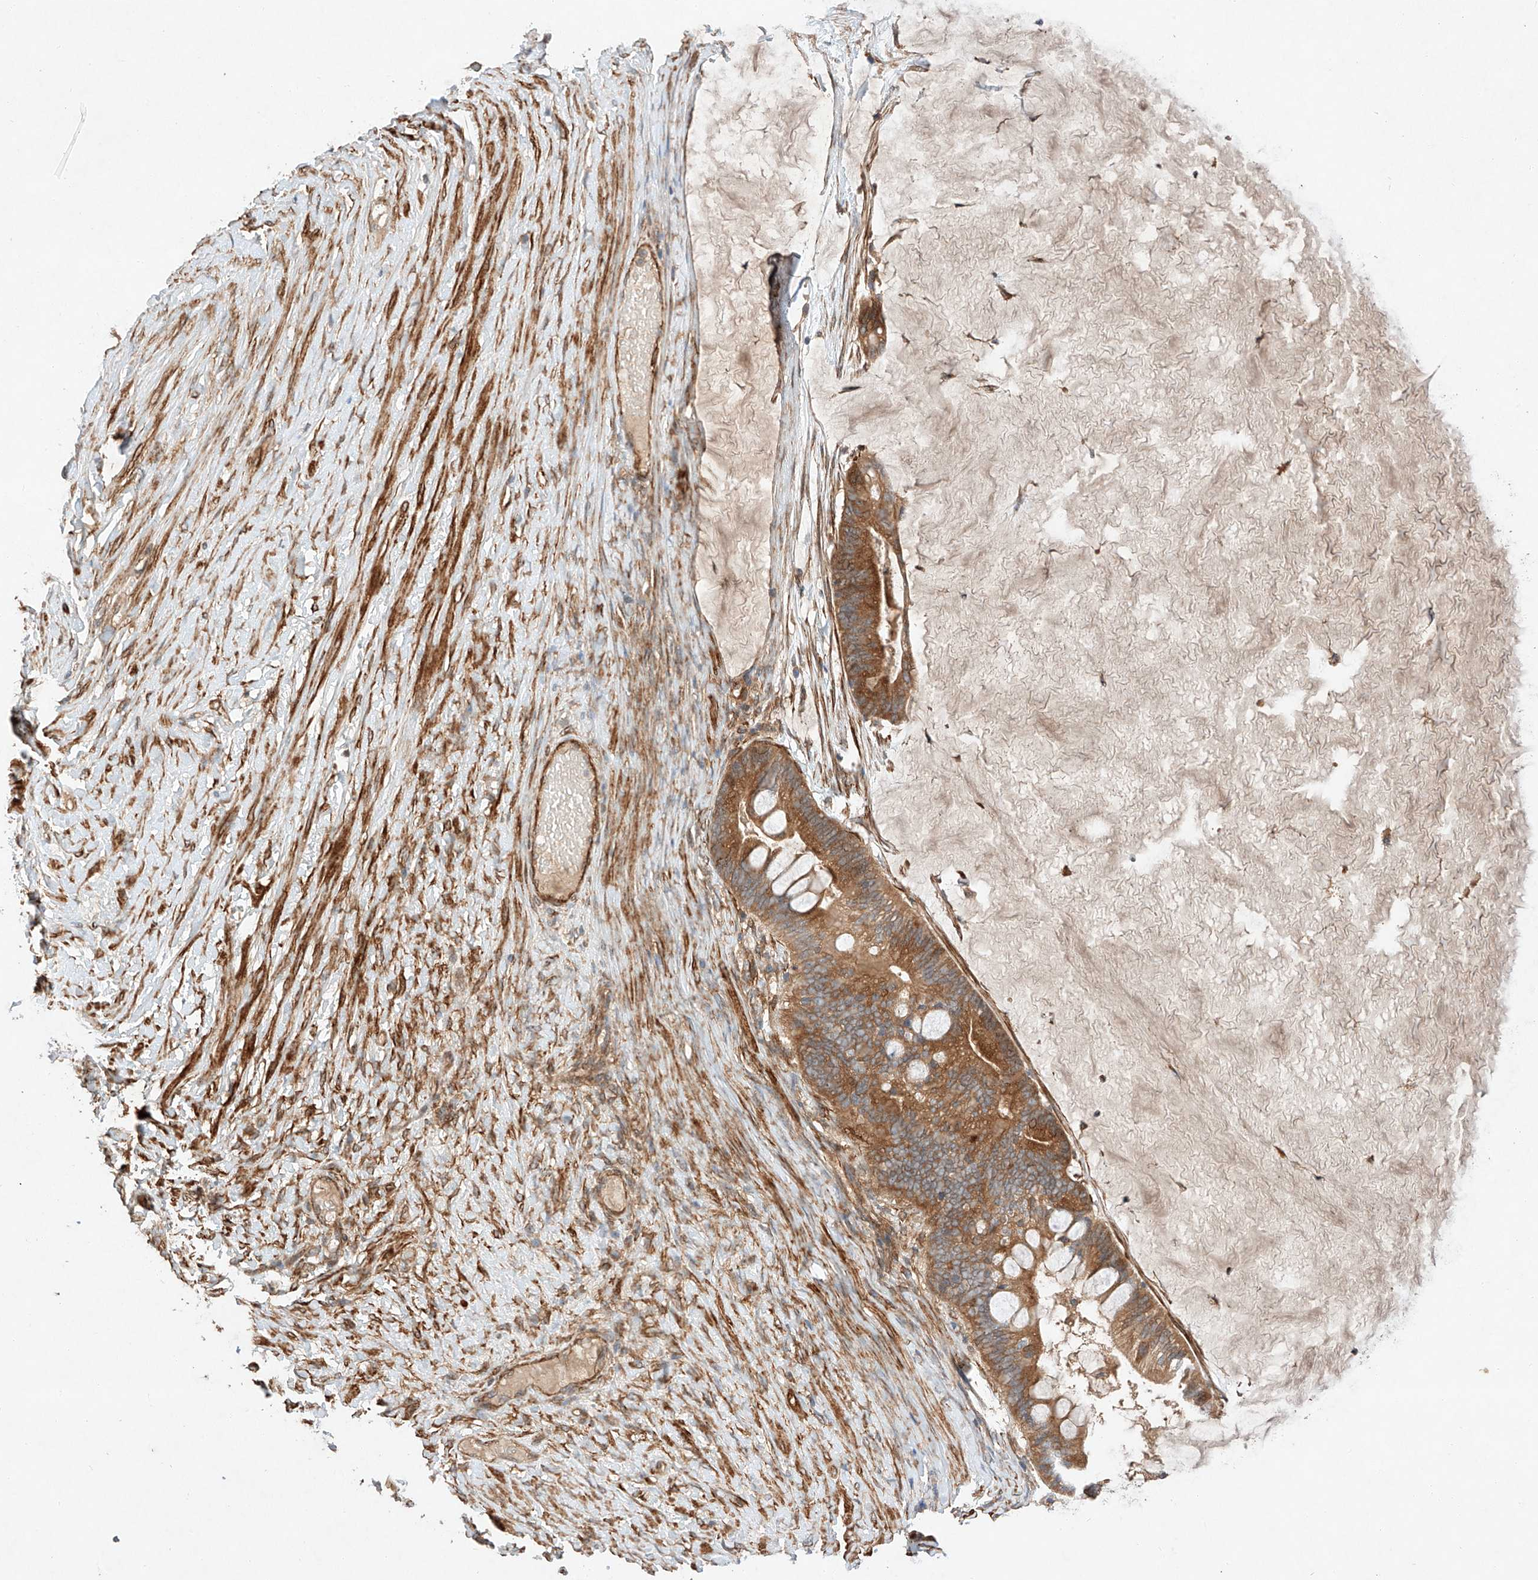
{"staining": {"intensity": "moderate", "quantity": ">75%", "location": "cytoplasmic/membranous"}, "tissue": "ovarian cancer", "cell_type": "Tumor cells", "image_type": "cancer", "snomed": [{"axis": "morphology", "description": "Cystadenocarcinoma, mucinous, NOS"}, {"axis": "topography", "description": "Ovary"}], "caption": "Ovarian mucinous cystadenocarcinoma stained with DAB (3,3'-diaminobenzidine) immunohistochemistry shows medium levels of moderate cytoplasmic/membranous expression in about >75% of tumor cells.", "gene": "RAB23", "patient": {"sex": "female", "age": 61}}